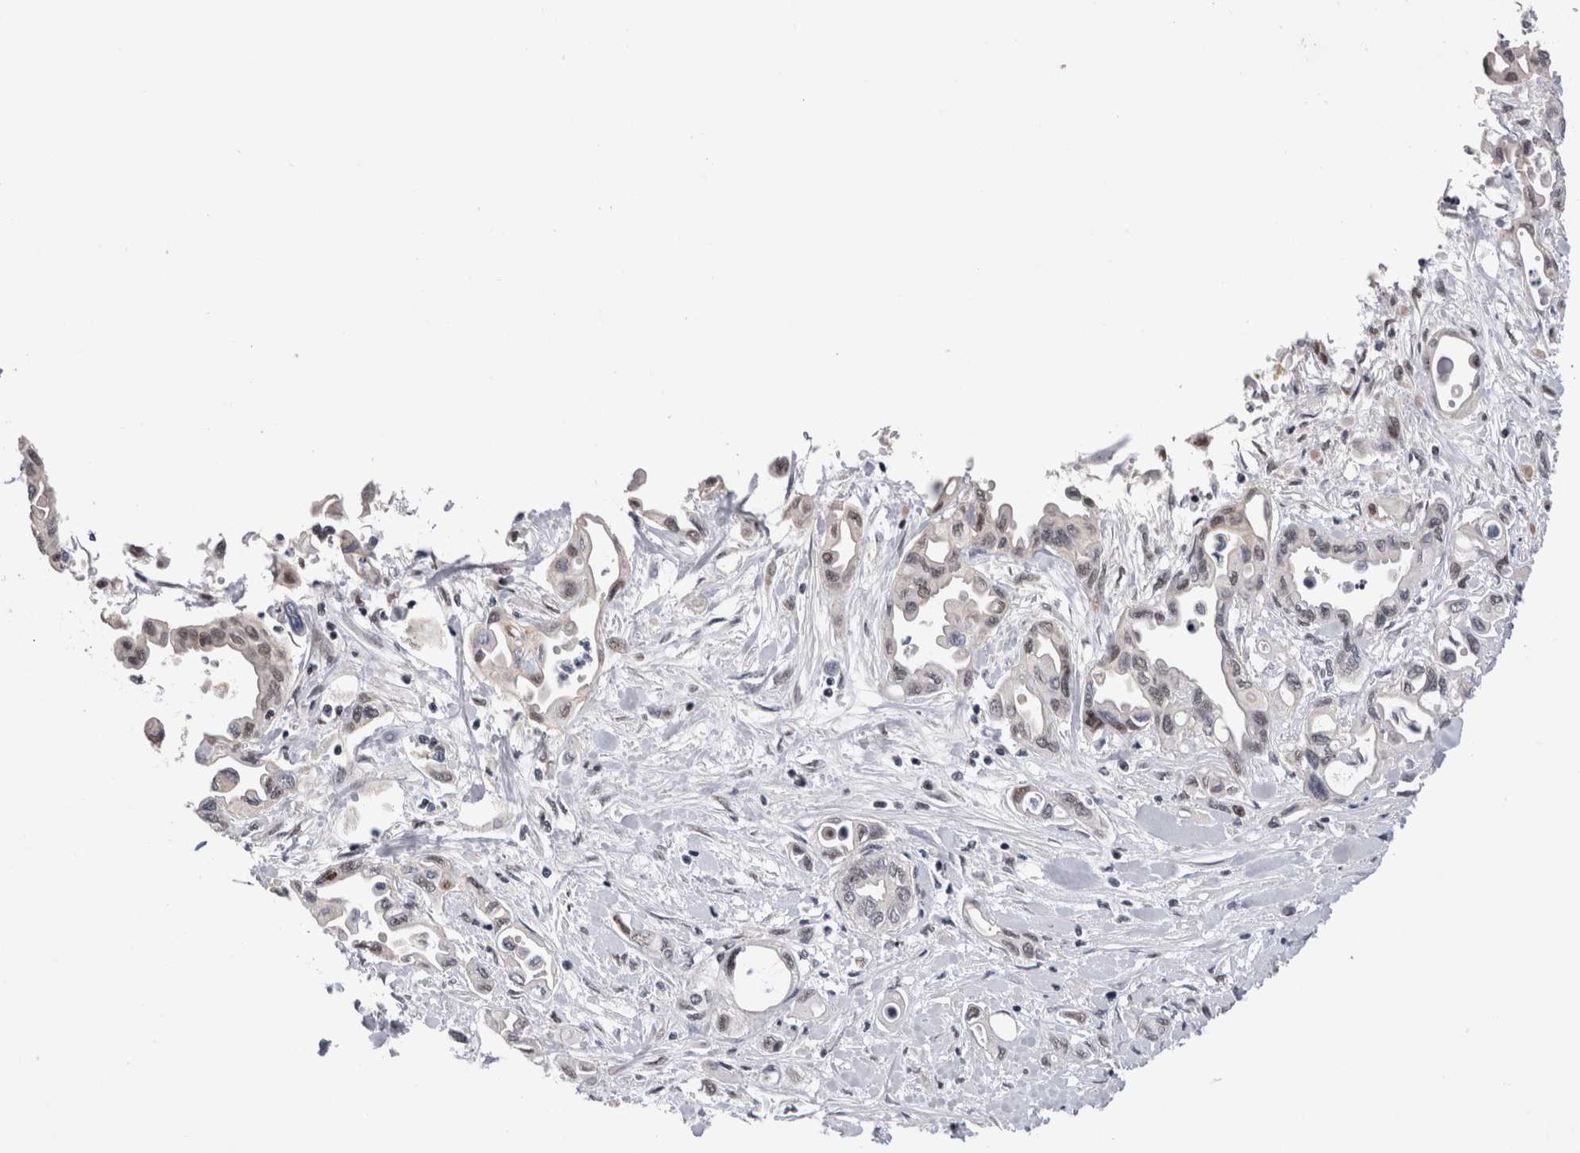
{"staining": {"intensity": "moderate", "quantity": ">75%", "location": "nuclear"}, "tissue": "pancreatic cancer", "cell_type": "Tumor cells", "image_type": "cancer", "snomed": [{"axis": "morphology", "description": "Adenocarcinoma, NOS"}, {"axis": "topography", "description": "Pancreas"}], "caption": "Adenocarcinoma (pancreatic) stained with DAB immunohistochemistry reveals medium levels of moderate nuclear expression in approximately >75% of tumor cells. (brown staining indicates protein expression, while blue staining denotes nuclei).", "gene": "RBM6", "patient": {"sex": "female", "age": 57}}